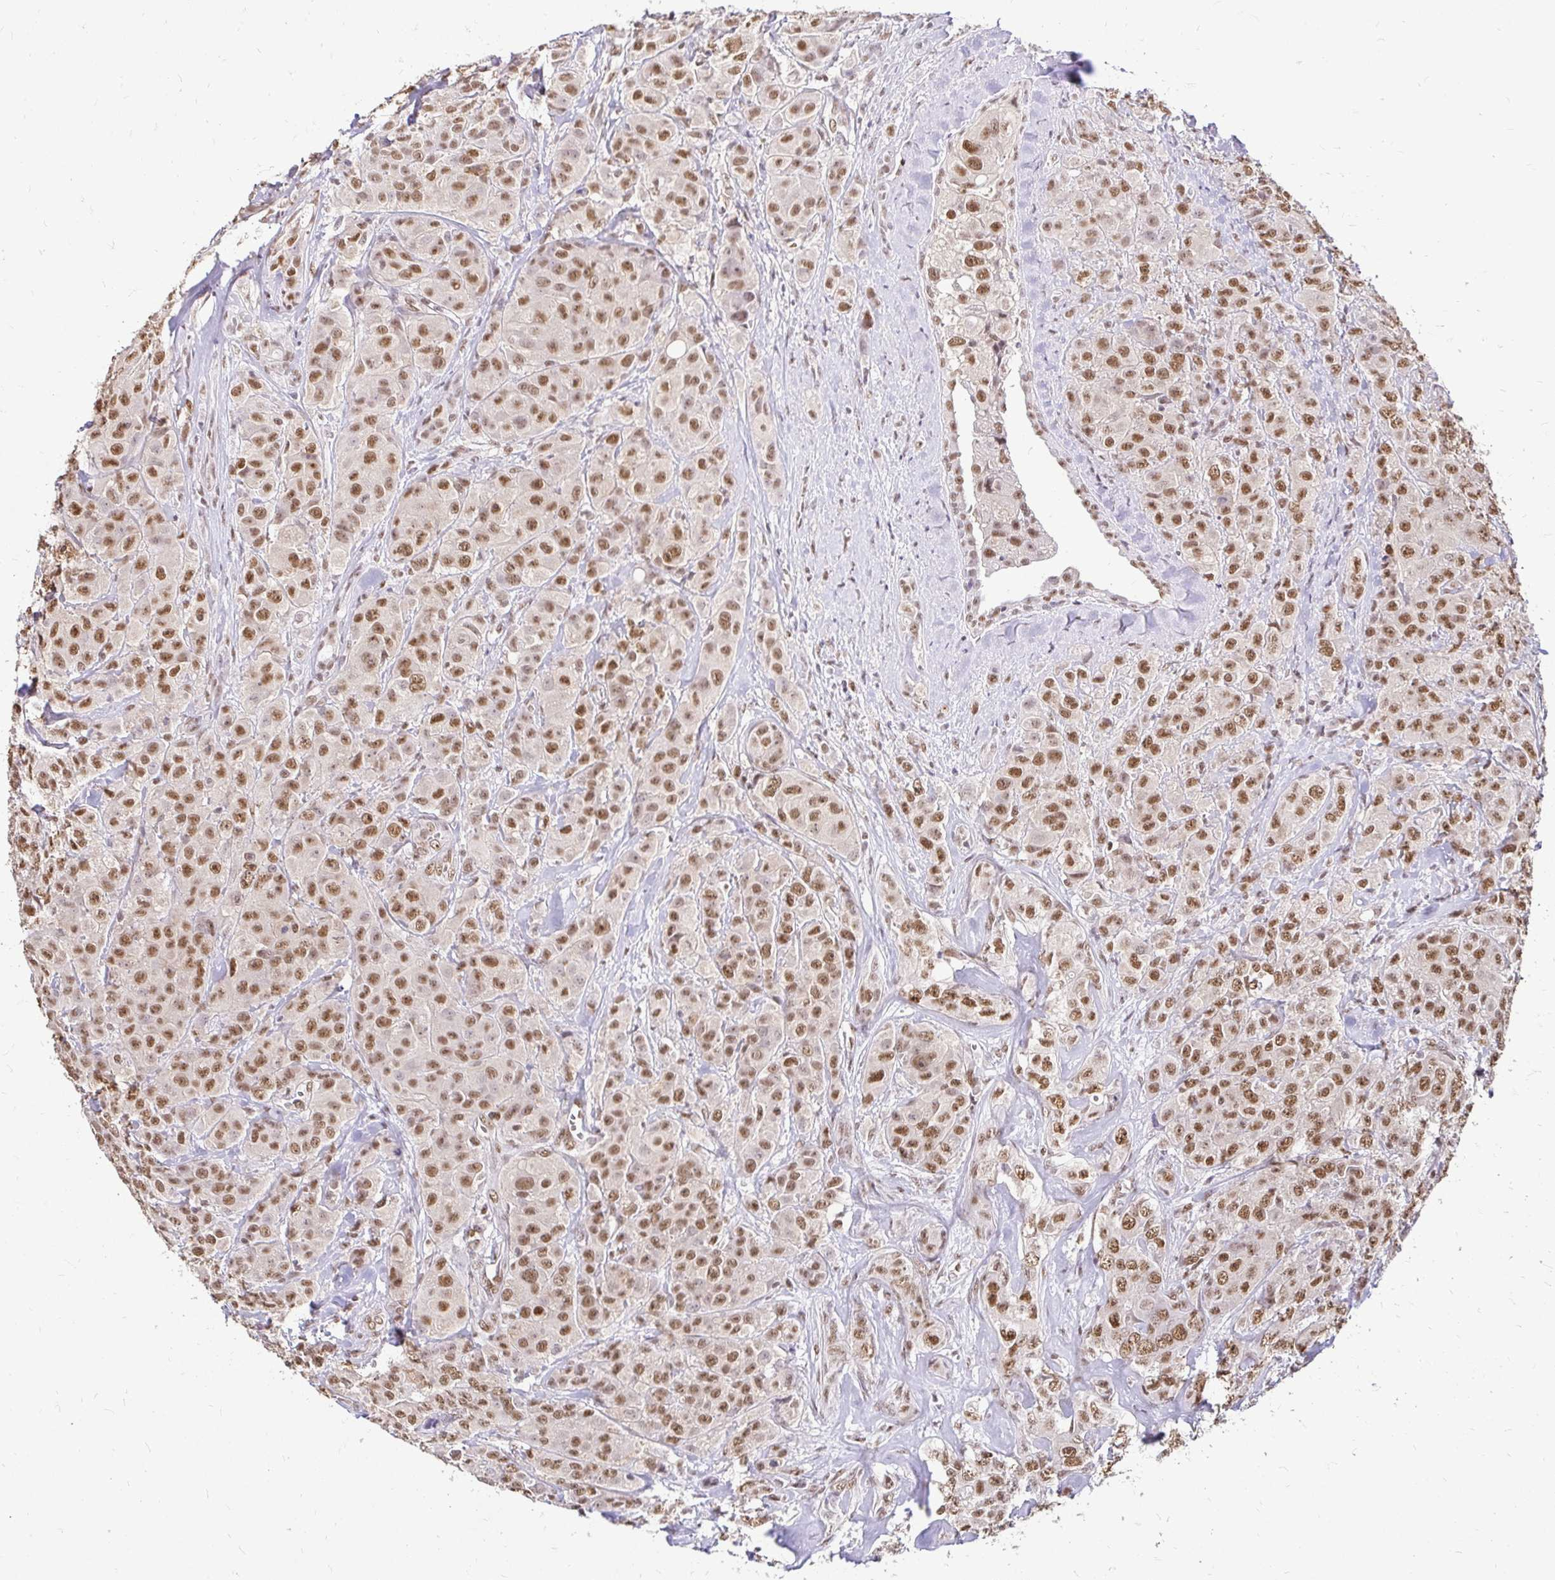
{"staining": {"intensity": "moderate", "quantity": ">75%", "location": "nuclear"}, "tissue": "breast cancer", "cell_type": "Tumor cells", "image_type": "cancer", "snomed": [{"axis": "morphology", "description": "Normal tissue, NOS"}, {"axis": "morphology", "description": "Duct carcinoma"}, {"axis": "topography", "description": "Breast"}], "caption": "Breast cancer stained with a protein marker reveals moderate staining in tumor cells.", "gene": "RIMS4", "patient": {"sex": "female", "age": 43}}